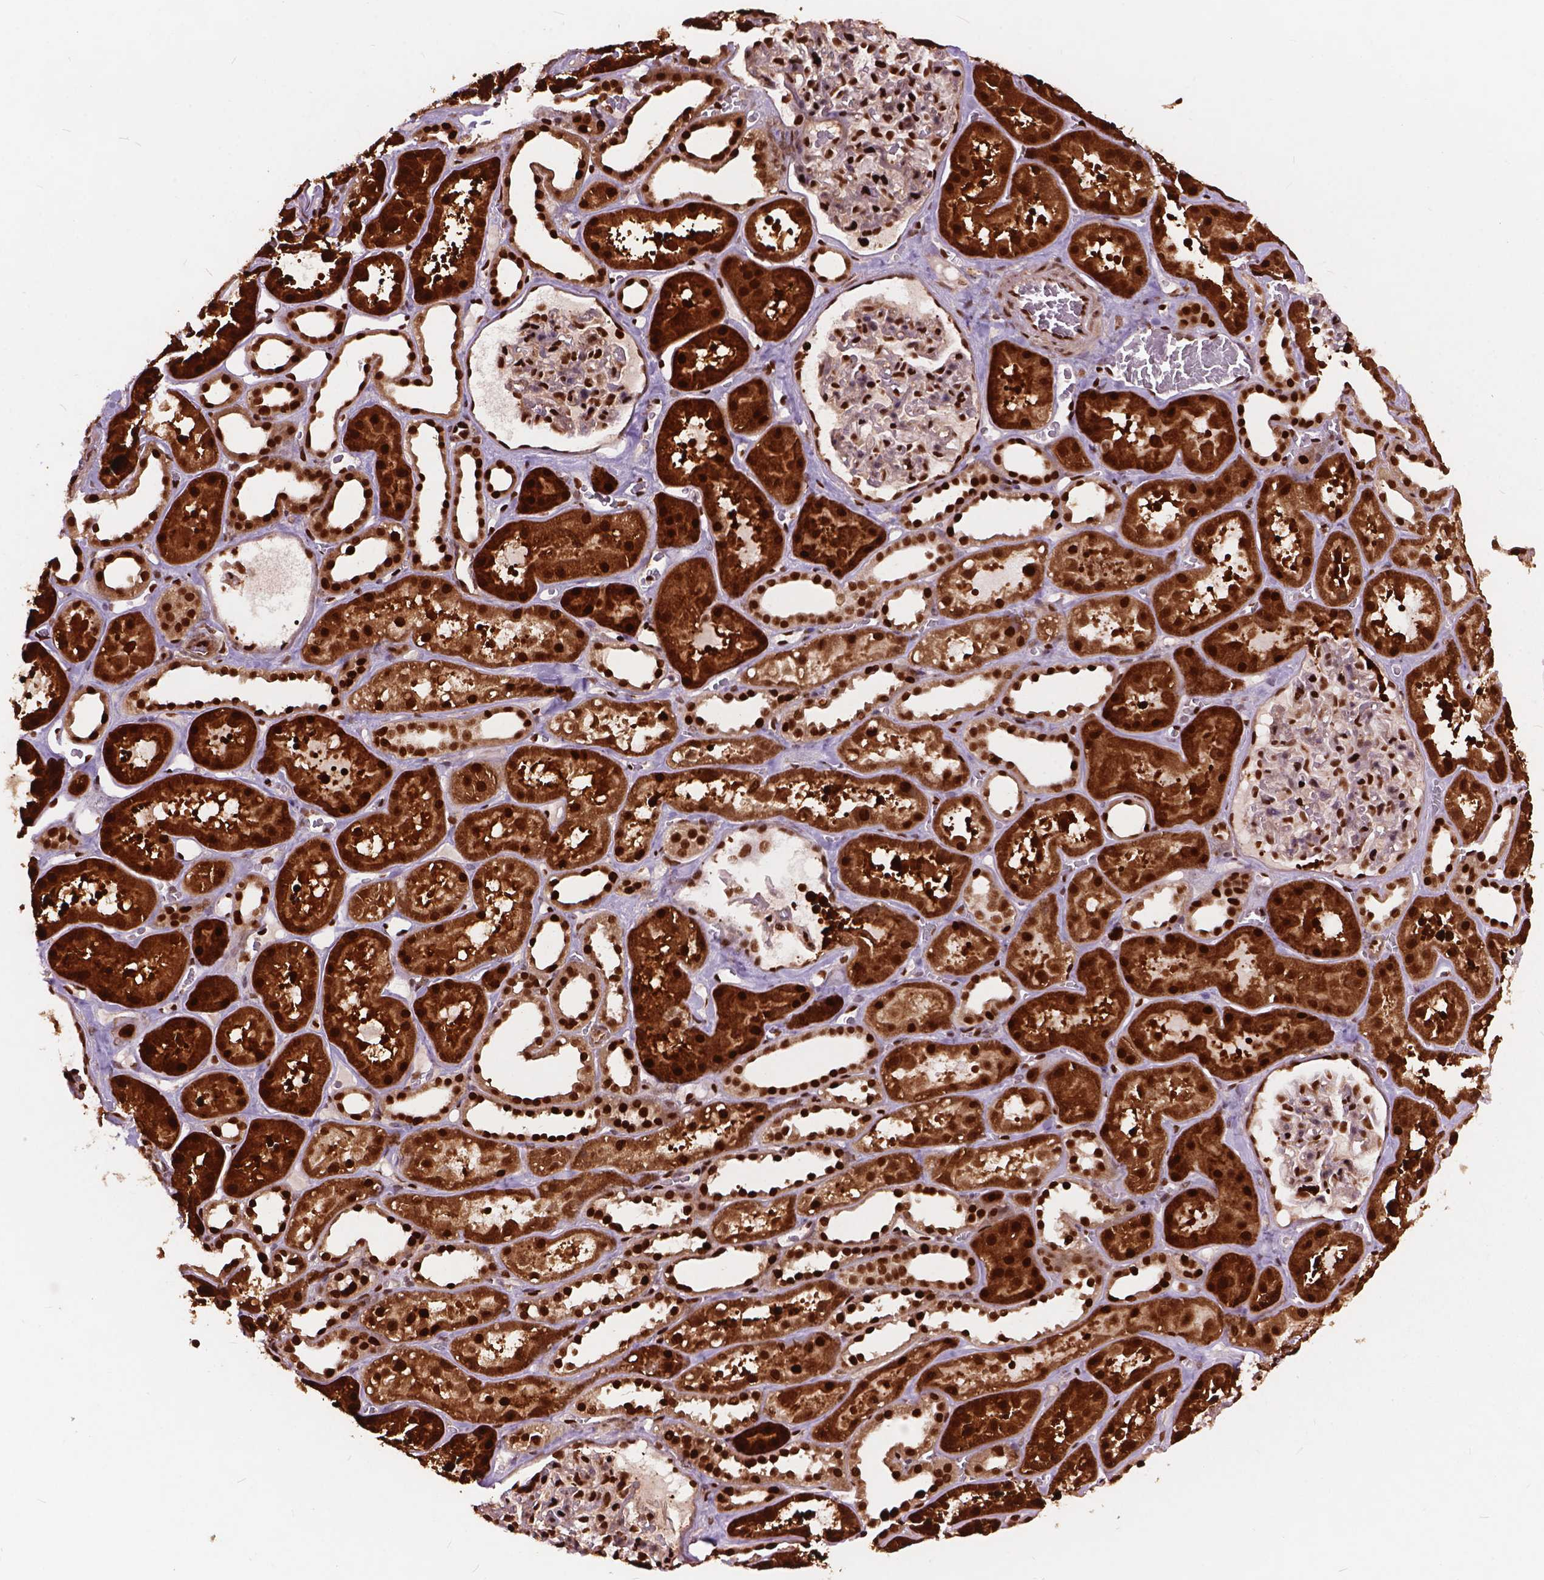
{"staining": {"intensity": "strong", "quantity": ">75%", "location": "nuclear"}, "tissue": "kidney", "cell_type": "Cells in glomeruli", "image_type": "normal", "snomed": [{"axis": "morphology", "description": "Normal tissue, NOS"}, {"axis": "topography", "description": "Kidney"}], "caption": "Immunohistochemistry (IHC) of benign kidney shows high levels of strong nuclear staining in approximately >75% of cells in glomeruli.", "gene": "ANP32A", "patient": {"sex": "female", "age": 41}}